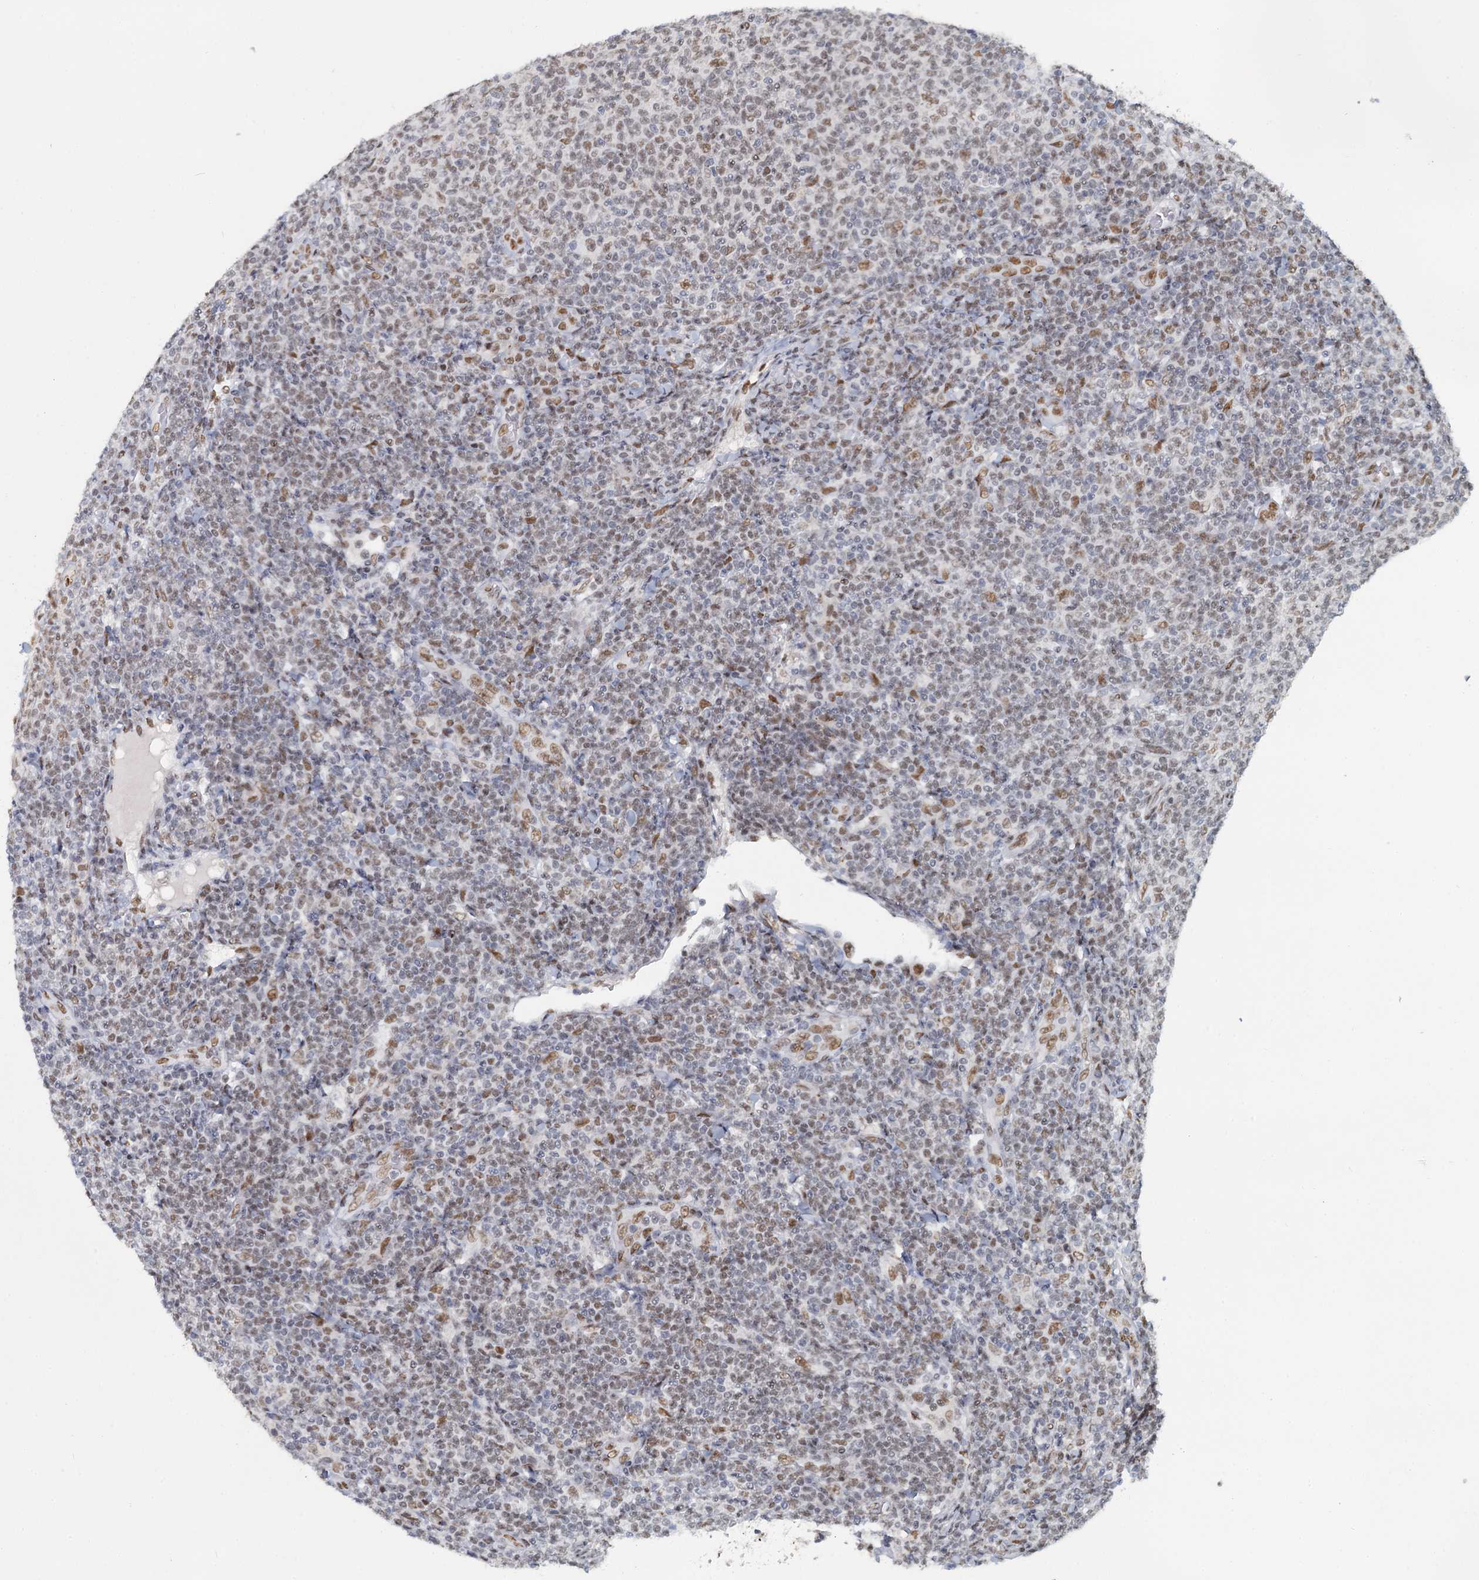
{"staining": {"intensity": "weak", "quantity": "25%-75%", "location": "nuclear"}, "tissue": "lymphoma", "cell_type": "Tumor cells", "image_type": "cancer", "snomed": [{"axis": "morphology", "description": "Malignant lymphoma, non-Hodgkin's type, Low grade"}, {"axis": "topography", "description": "Lymph node"}], "caption": "Immunohistochemistry (IHC) of human low-grade malignant lymphoma, non-Hodgkin's type exhibits low levels of weak nuclear staining in about 25%-75% of tumor cells.", "gene": "RPRD1A", "patient": {"sex": "male", "age": 66}}